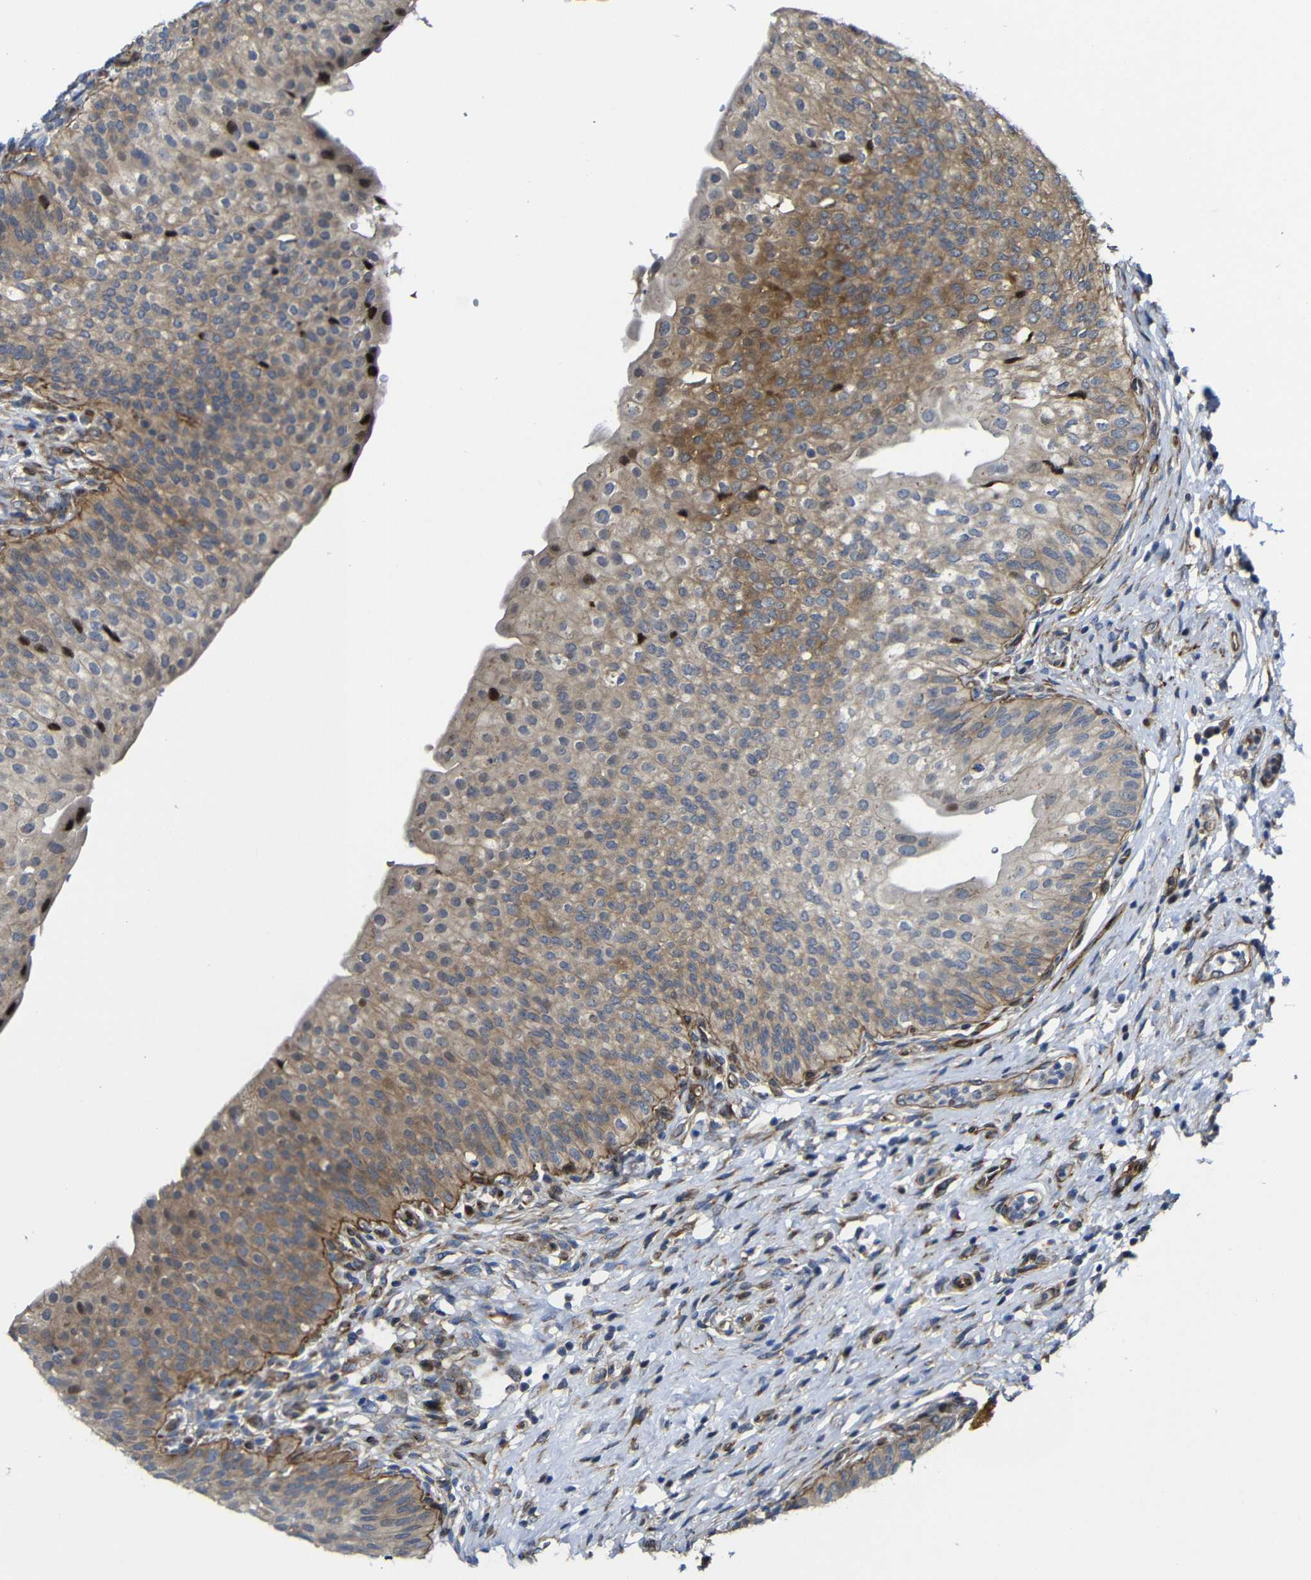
{"staining": {"intensity": "moderate", "quantity": ">75%", "location": "cytoplasmic/membranous,nuclear"}, "tissue": "urinary bladder", "cell_type": "Urothelial cells", "image_type": "normal", "snomed": [{"axis": "morphology", "description": "Normal tissue, NOS"}, {"axis": "topography", "description": "Urinary bladder"}], "caption": "Urinary bladder stained with DAB immunohistochemistry exhibits medium levels of moderate cytoplasmic/membranous,nuclear staining in approximately >75% of urothelial cells.", "gene": "PARP14", "patient": {"sex": "male", "age": 46}}